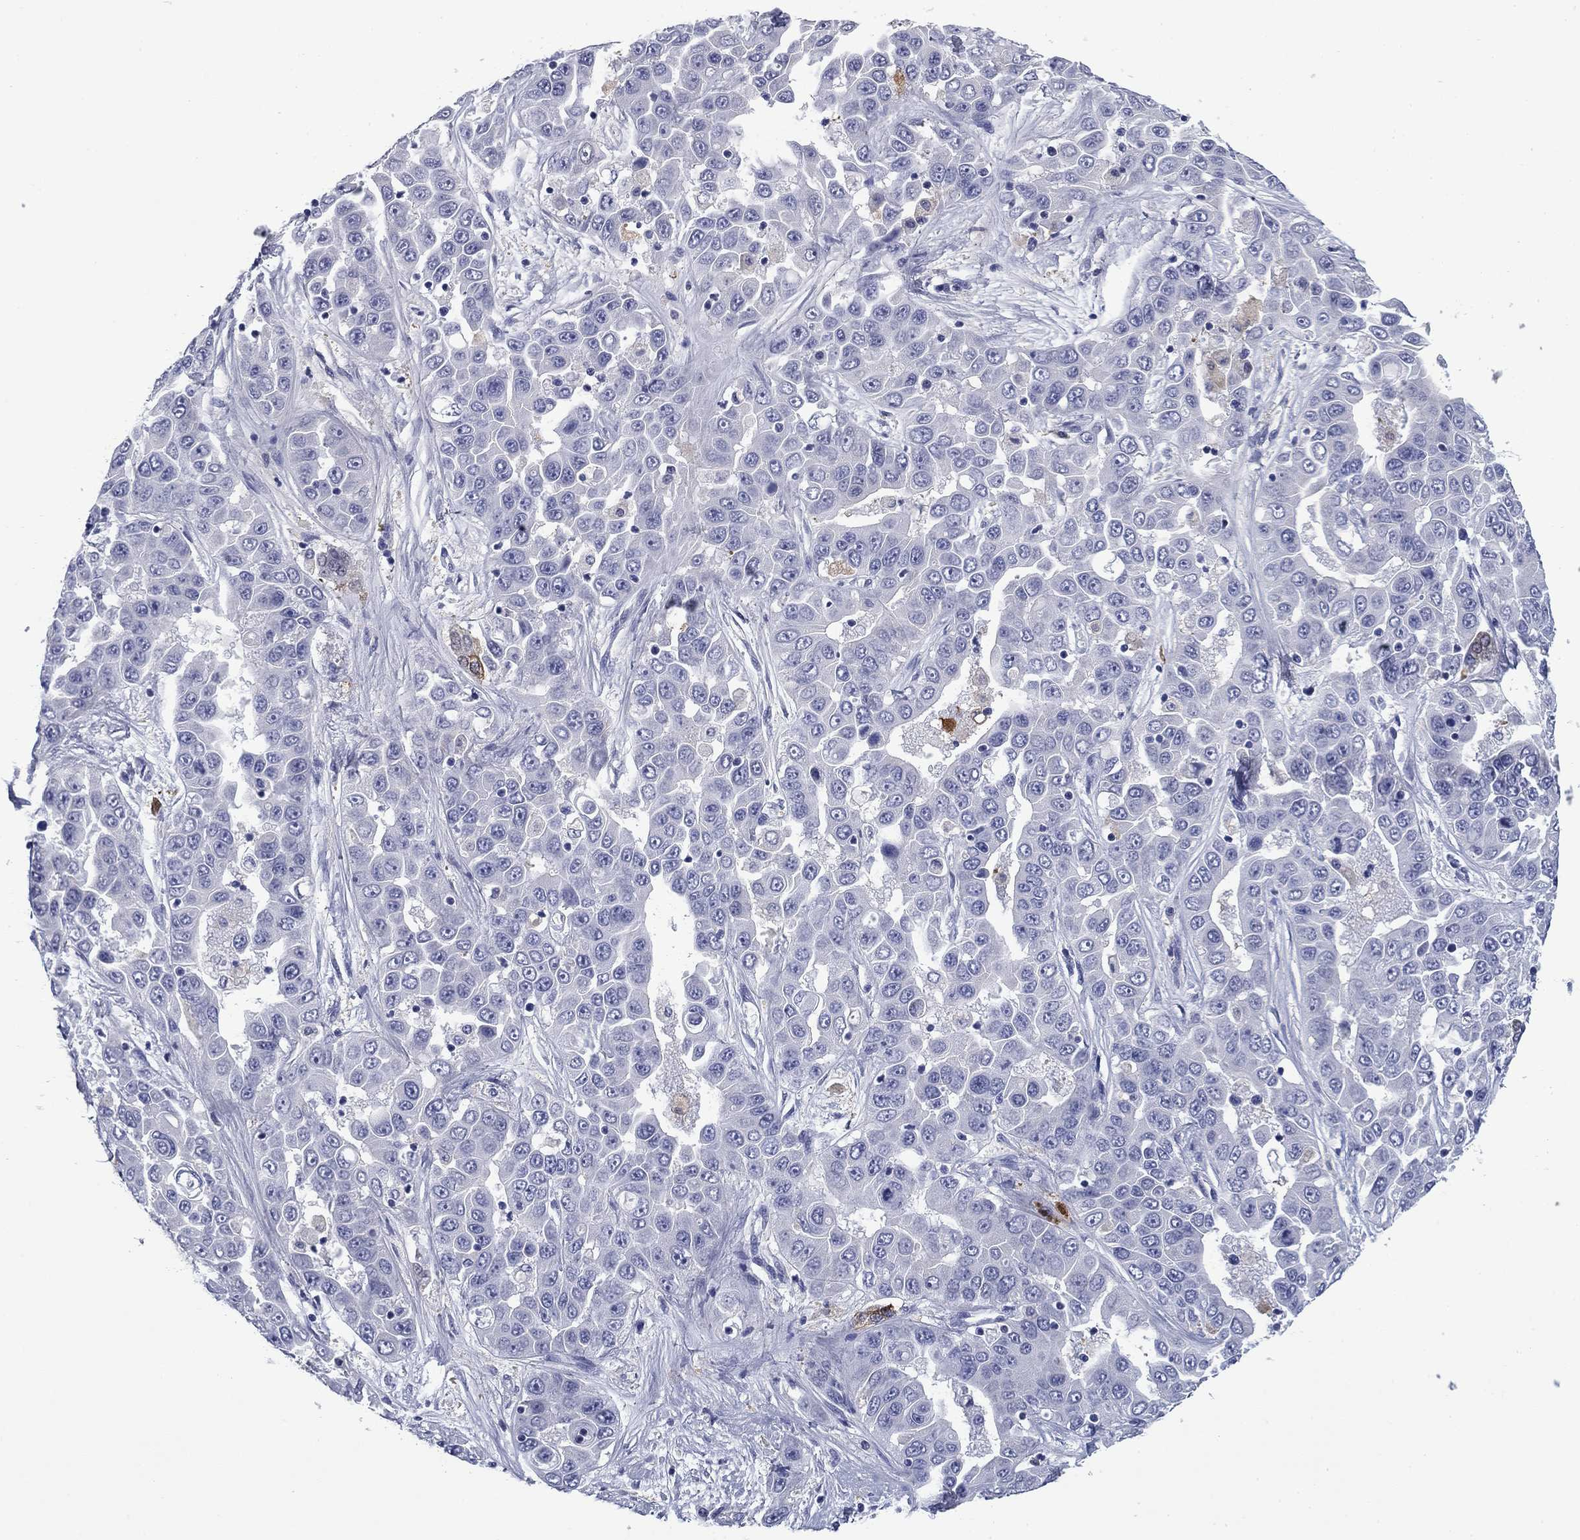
{"staining": {"intensity": "negative", "quantity": "none", "location": "none"}, "tissue": "liver cancer", "cell_type": "Tumor cells", "image_type": "cancer", "snomed": [{"axis": "morphology", "description": "Cholangiocarcinoma"}, {"axis": "topography", "description": "Liver"}], "caption": "The immunohistochemistry image has no significant expression in tumor cells of liver cholangiocarcinoma tissue. Brightfield microscopy of immunohistochemistry (IHC) stained with DAB (brown) and hematoxylin (blue), captured at high magnification.", "gene": "BCL2L14", "patient": {"sex": "female", "age": 52}}